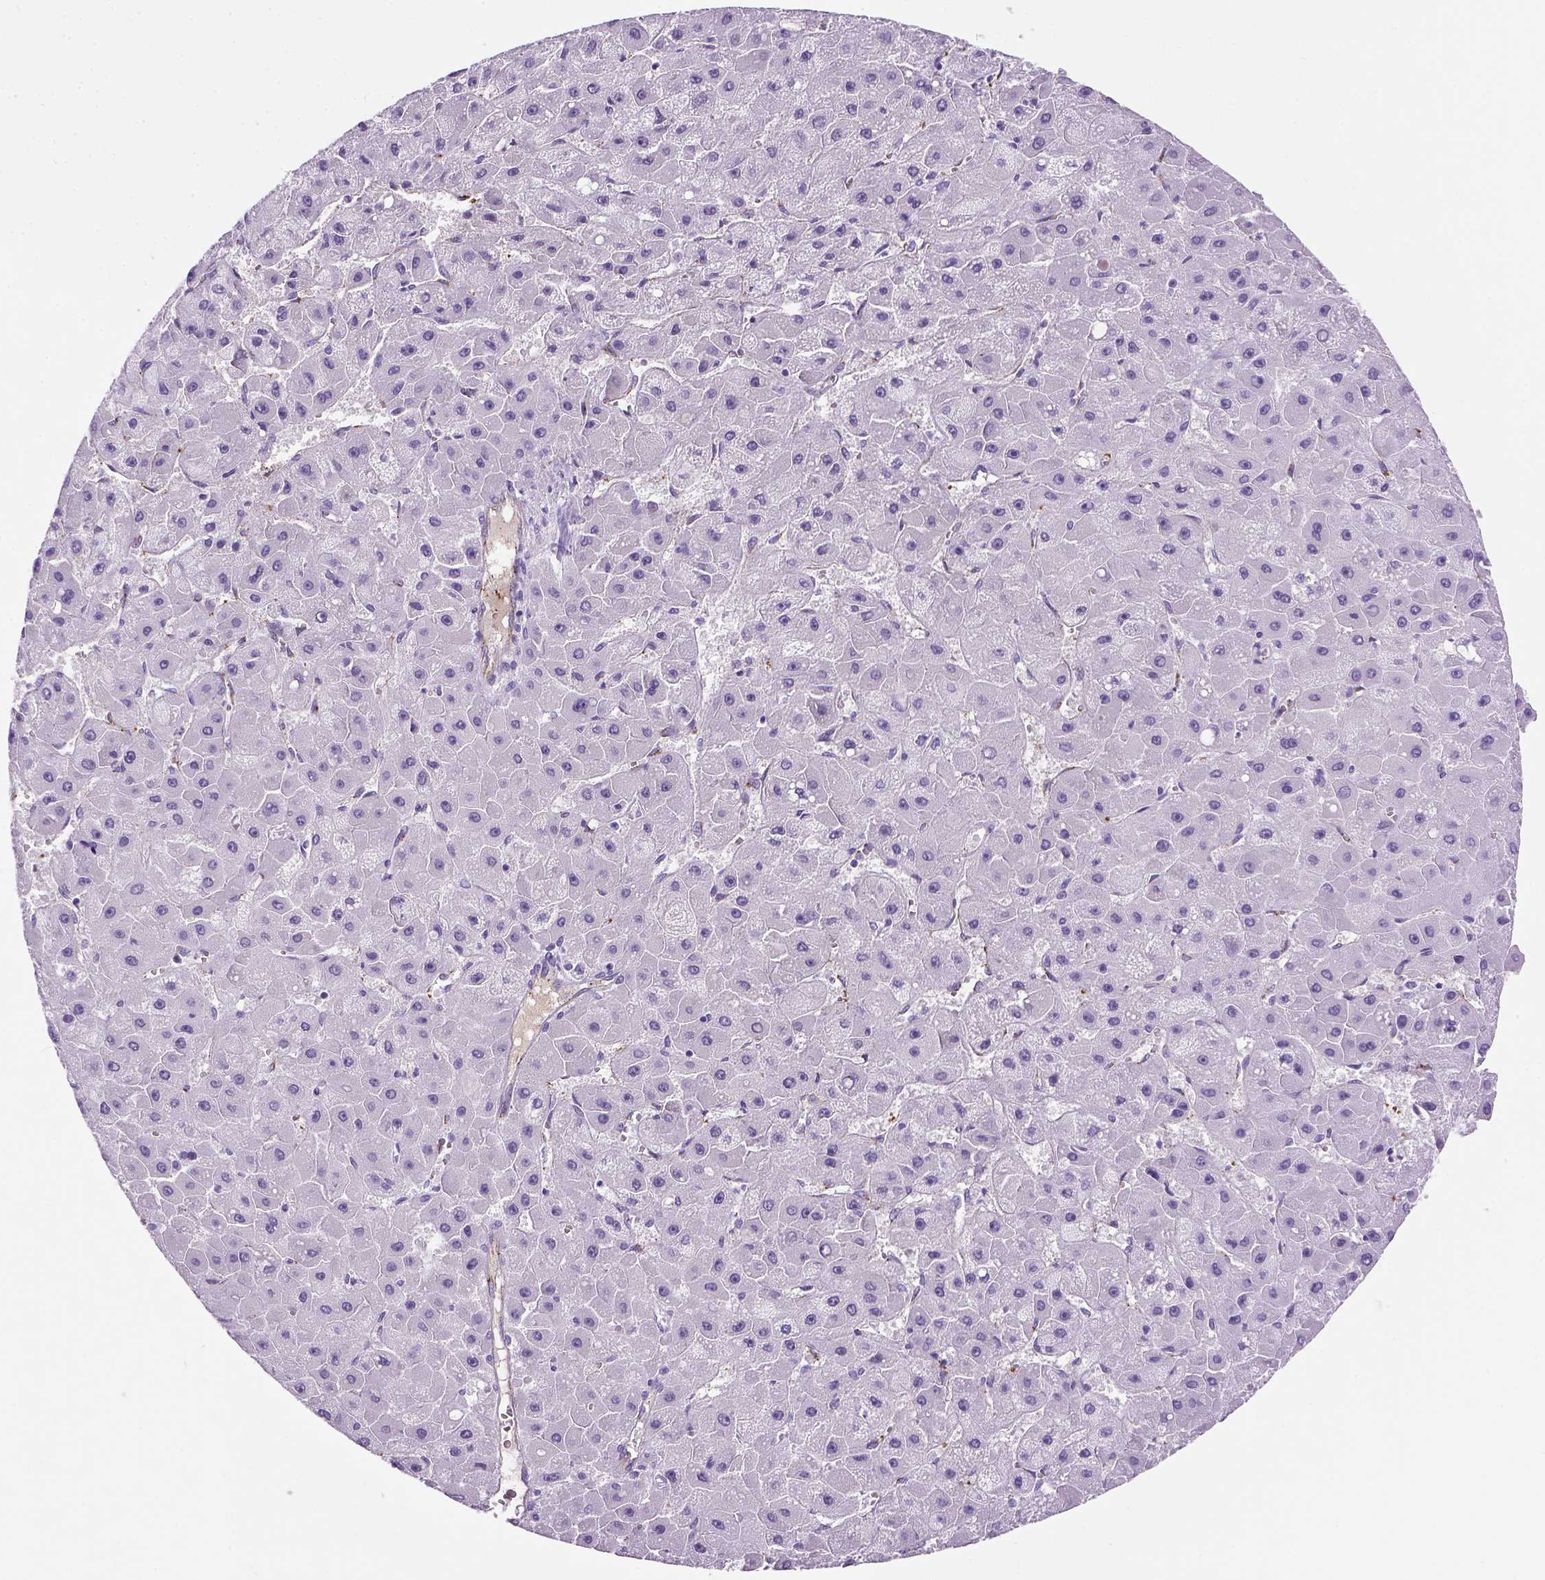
{"staining": {"intensity": "negative", "quantity": "none", "location": "none"}, "tissue": "liver cancer", "cell_type": "Tumor cells", "image_type": "cancer", "snomed": [{"axis": "morphology", "description": "Carcinoma, Hepatocellular, NOS"}, {"axis": "topography", "description": "Liver"}], "caption": "Immunohistochemistry of liver cancer reveals no staining in tumor cells. Brightfield microscopy of IHC stained with DAB (3,3'-diaminobenzidine) (brown) and hematoxylin (blue), captured at high magnification.", "gene": "VWF", "patient": {"sex": "female", "age": 25}}